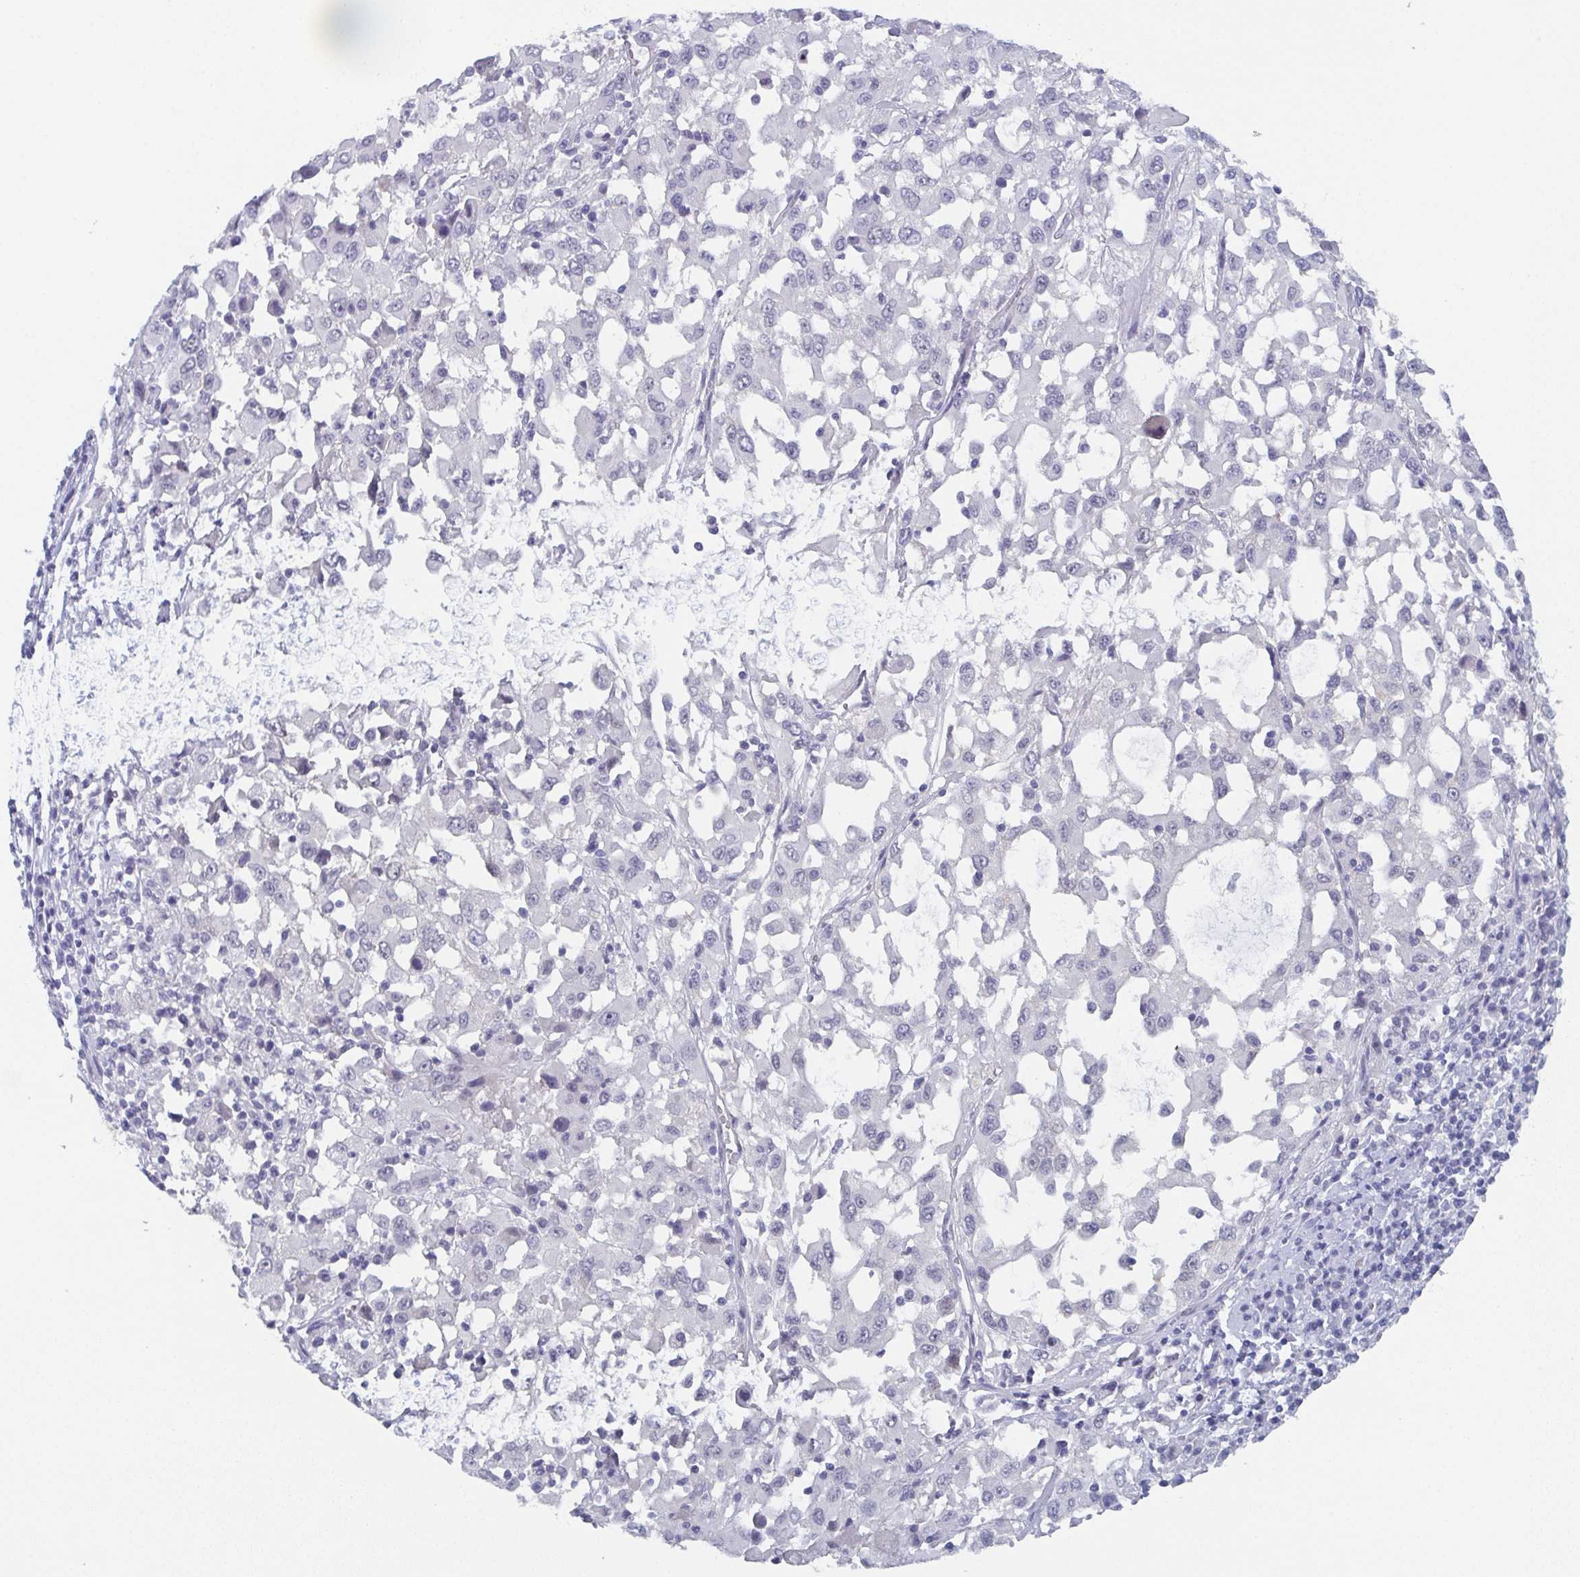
{"staining": {"intensity": "negative", "quantity": "none", "location": "none"}, "tissue": "melanoma", "cell_type": "Tumor cells", "image_type": "cancer", "snomed": [{"axis": "morphology", "description": "Malignant melanoma, Metastatic site"}, {"axis": "topography", "description": "Soft tissue"}], "caption": "Tumor cells show no significant protein positivity in melanoma.", "gene": "DYDC2", "patient": {"sex": "male", "age": 50}}